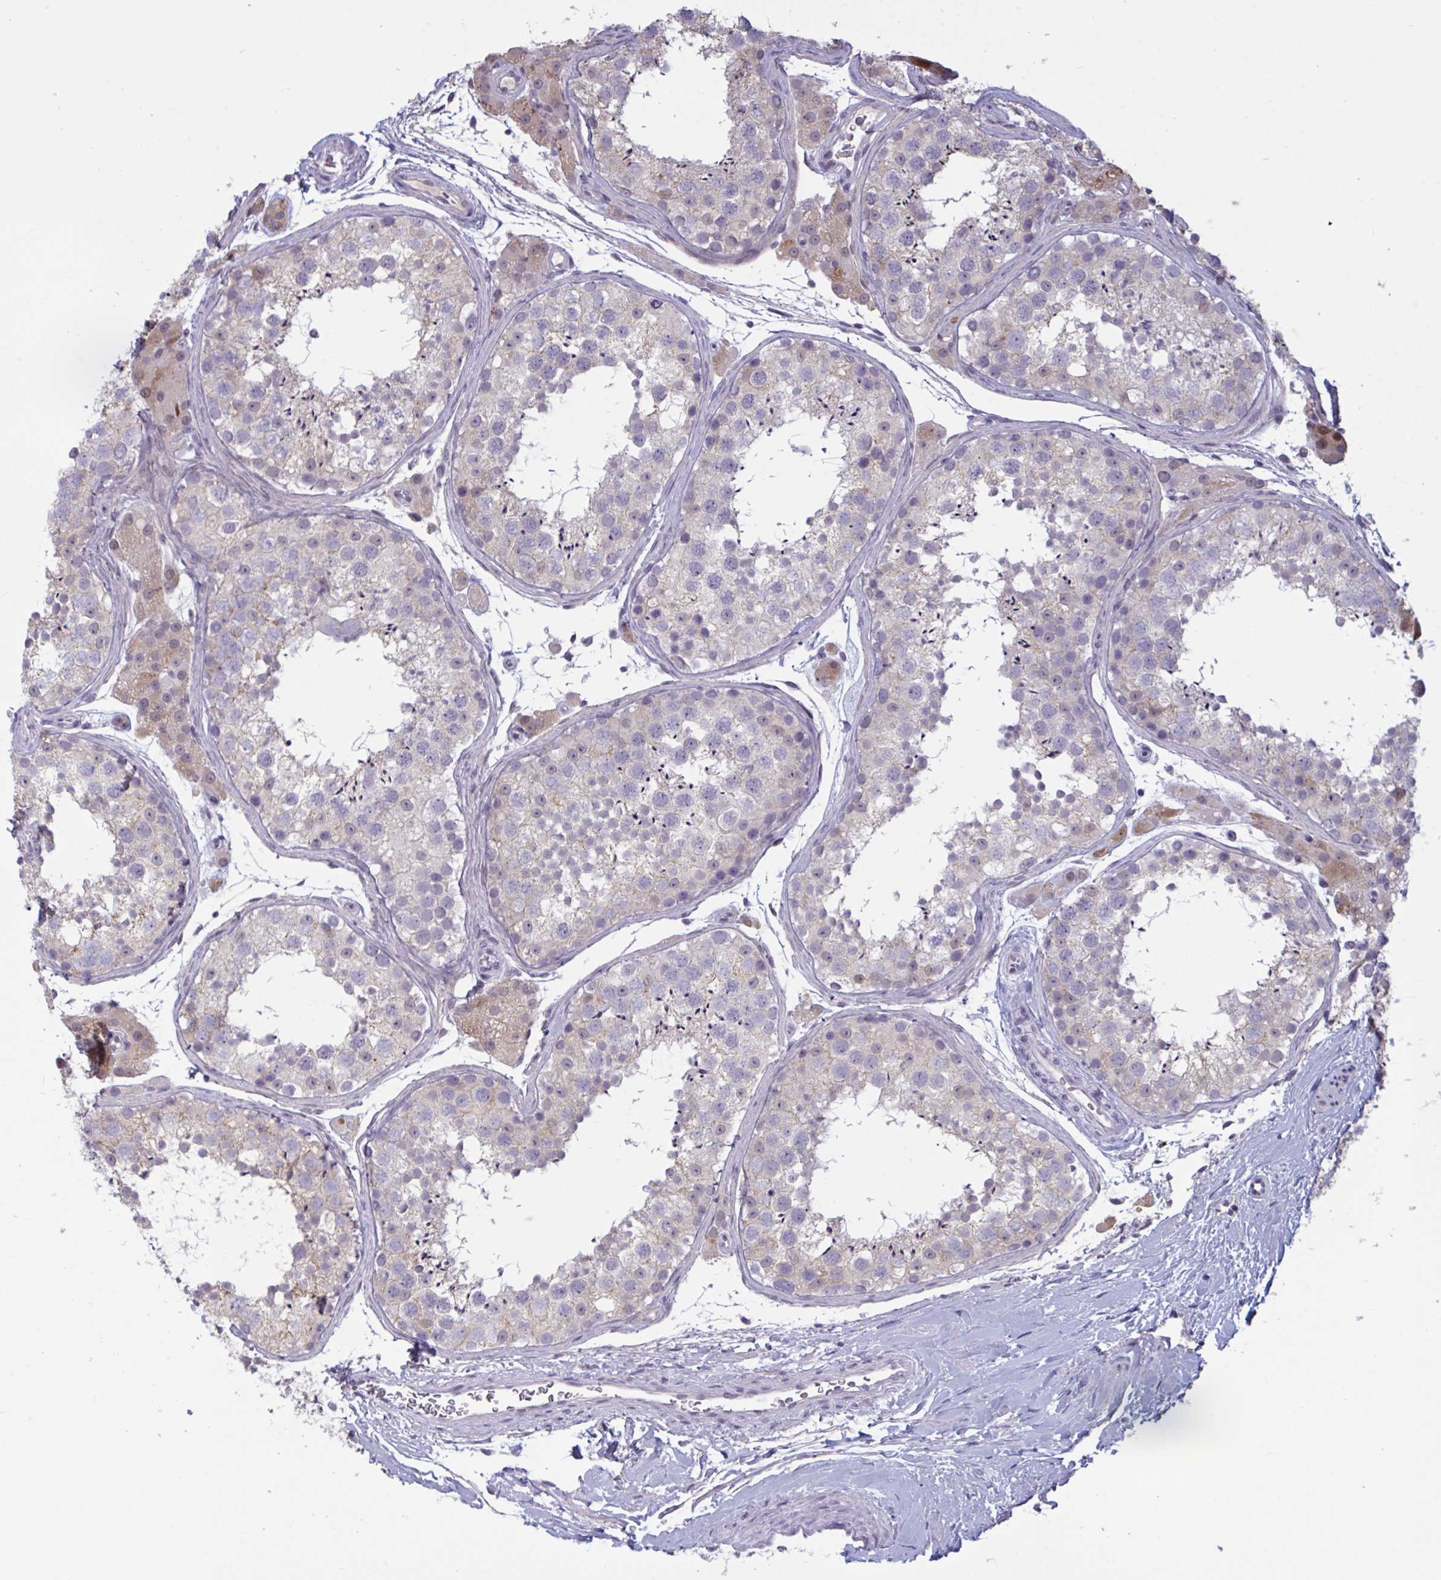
{"staining": {"intensity": "weak", "quantity": "25%-75%", "location": "cytoplasmic/membranous"}, "tissue": "testis", "cell_type": "Cells in seminiferous ducts", "image_type": "normal", "snomed": [{"axis": "morphology", "description": "Normal tissue, NOS"}, {"axis": "topography", "description": "Testis"}], "caption": "Brown immunohistochemical staining in normal testis reveals weak cytoplasmic/membranous staining in about 25%-75% of cells in seminiferous ducts. (brown staining indicates protein expression, while blue staining denotes nuclei).", "gene": "TCEAL8", "patient": {"sex": "male", "age": 41}}